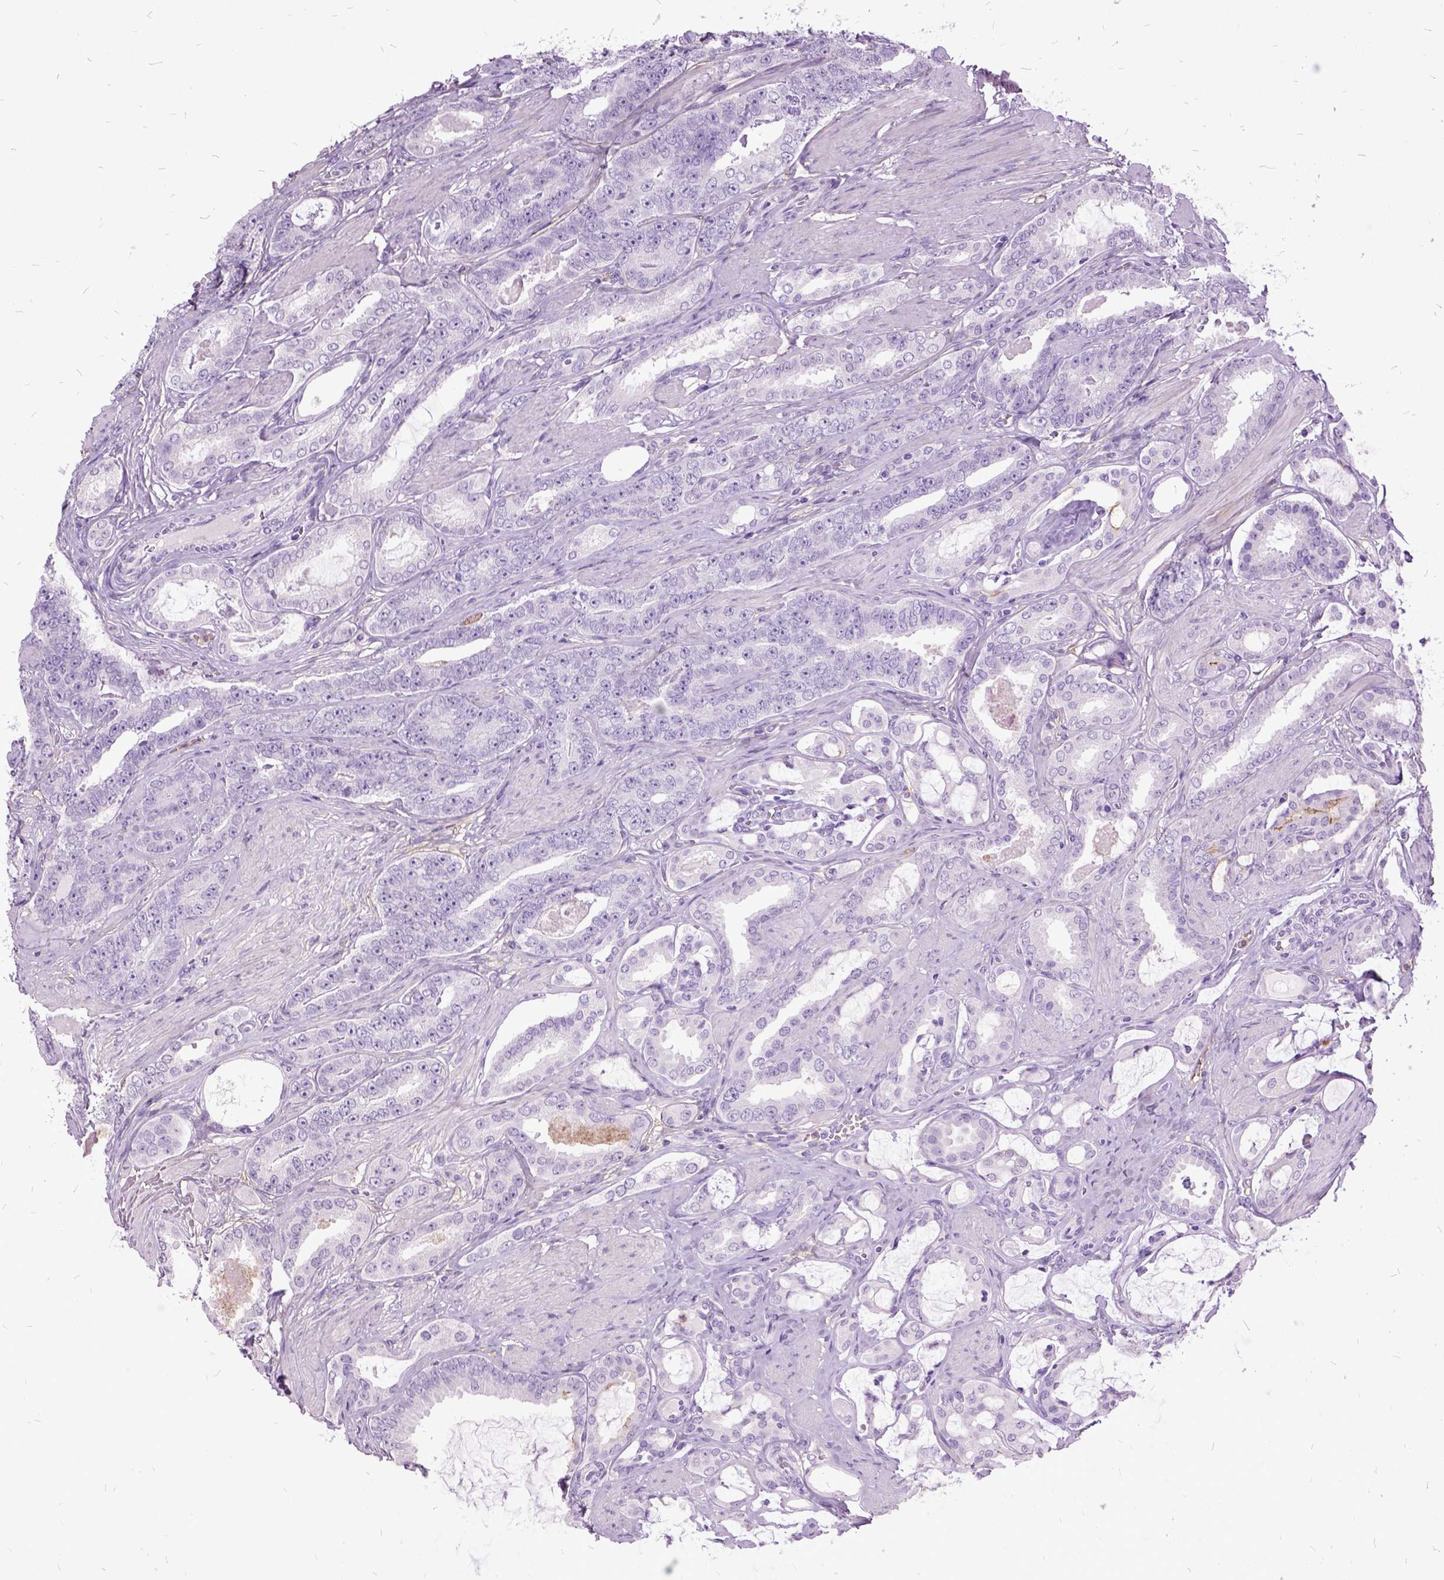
{"staining": {"intensity": "negative", "quantity": "none", "location": "none"}, "tissue": "prostate cancer", "cell_type": "Tumor cells", "image_type": "cancer", "snomed": [{"axis": "morphology", "description": "Adenocarcinoma, High grade"}, {"axis": "topography", "description": "Prostate"}], "caption": "This is an IHC micrograph of prostate cancer (high-grade adenocarcinoma). There is no staining in tumor cells.", "gene": "MME", "patient": {"sex": "male", "age": 63}}